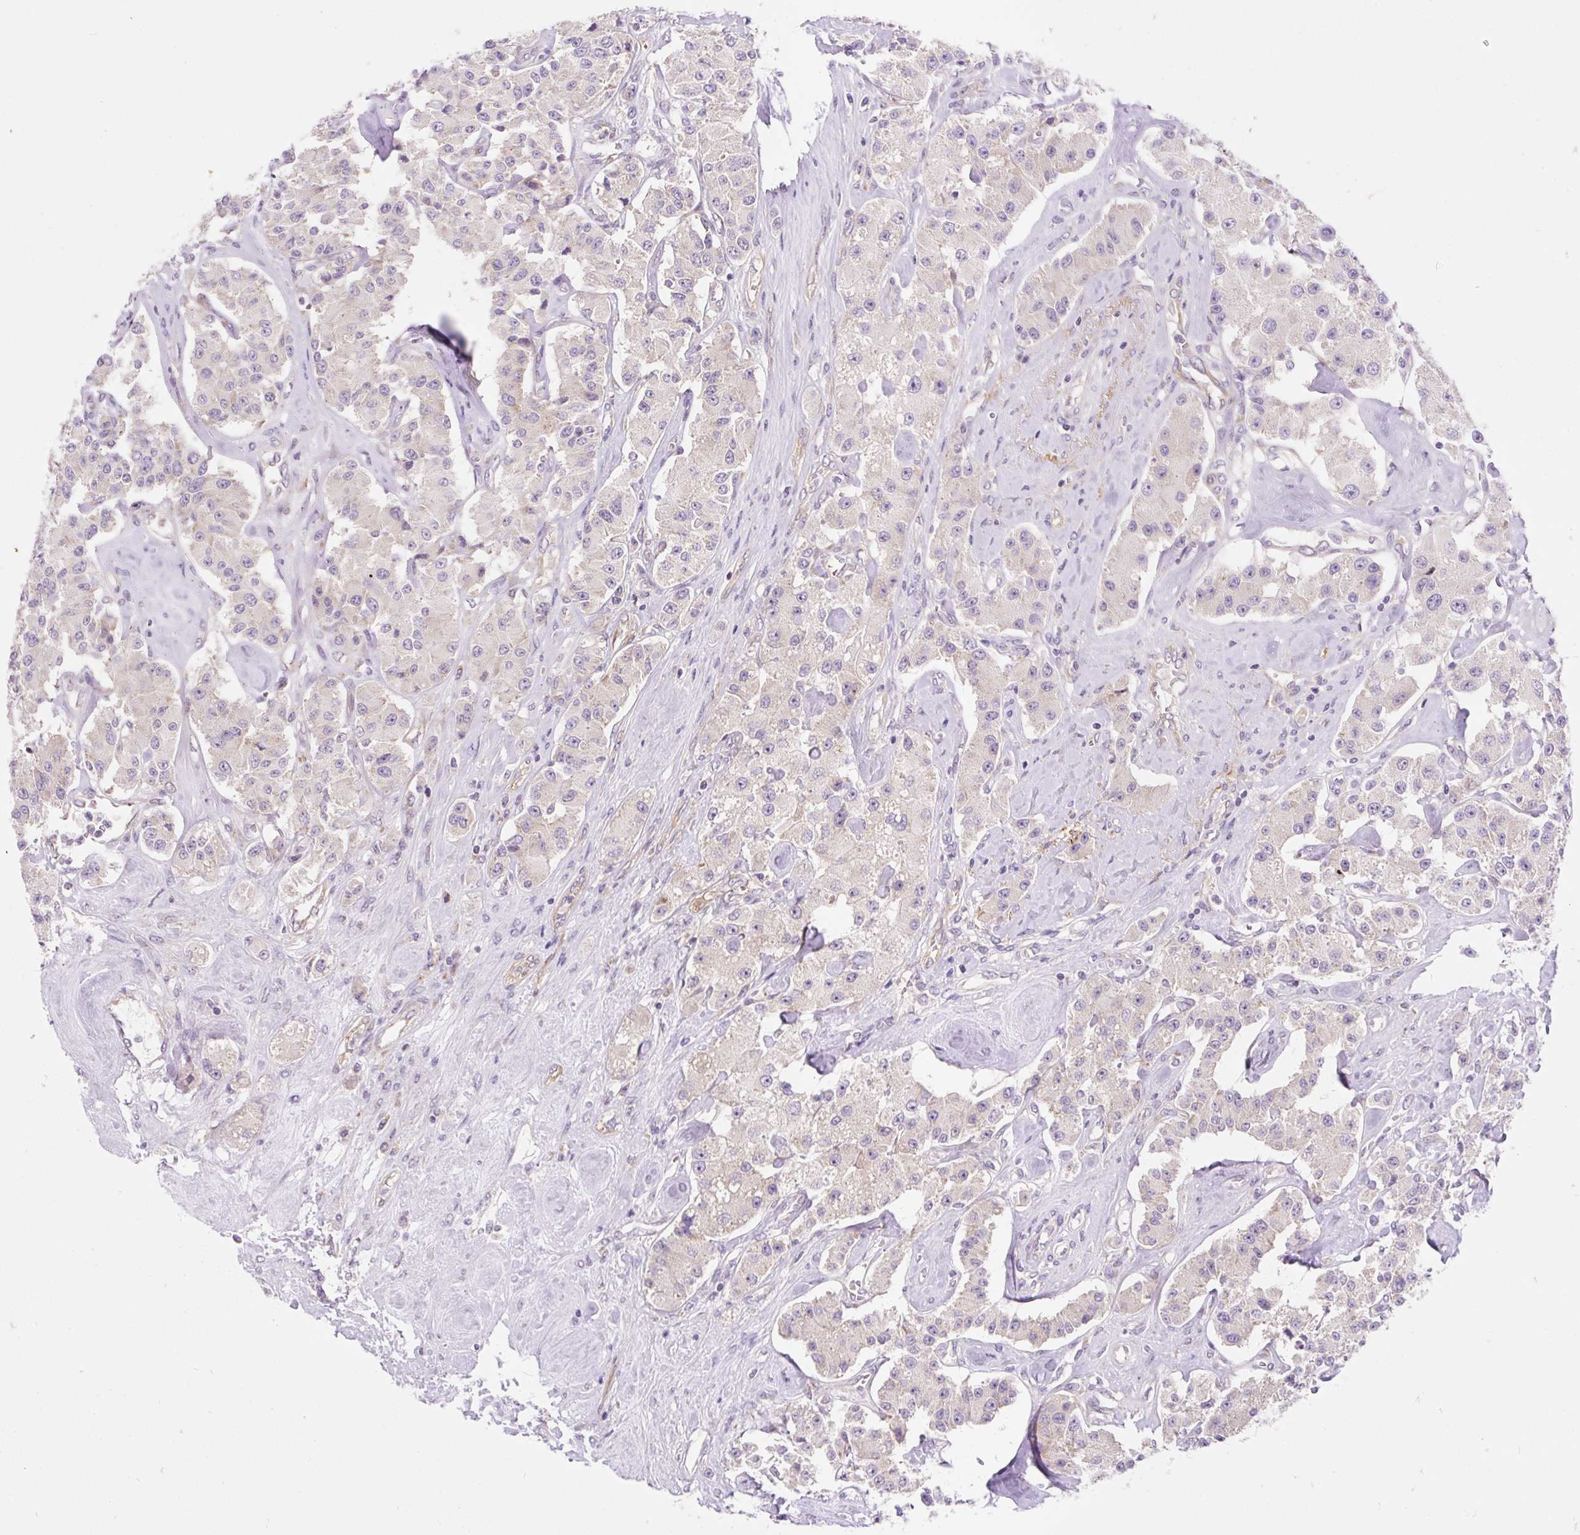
{"staining": {"intensity": "negative", "quantity": "none", "location": "none"}, "tissue": "carcinoid", "cell_type": "Tumor cells", "image_type": "cancer", "snomed": [{"axis": "morphology", "description": "Carcinoid, malignant, NOS"}, {"axis": "topography", "description": "Pancreas"}], "caption": "Protein analysis of carcinoid exhibits no significant positivity in tumor cells. (Immunohistochemistry (ihc), brightfield microscopy, high magnification).", "gene": "GPR45", "patient": {"sex": "male", "age": 41}}